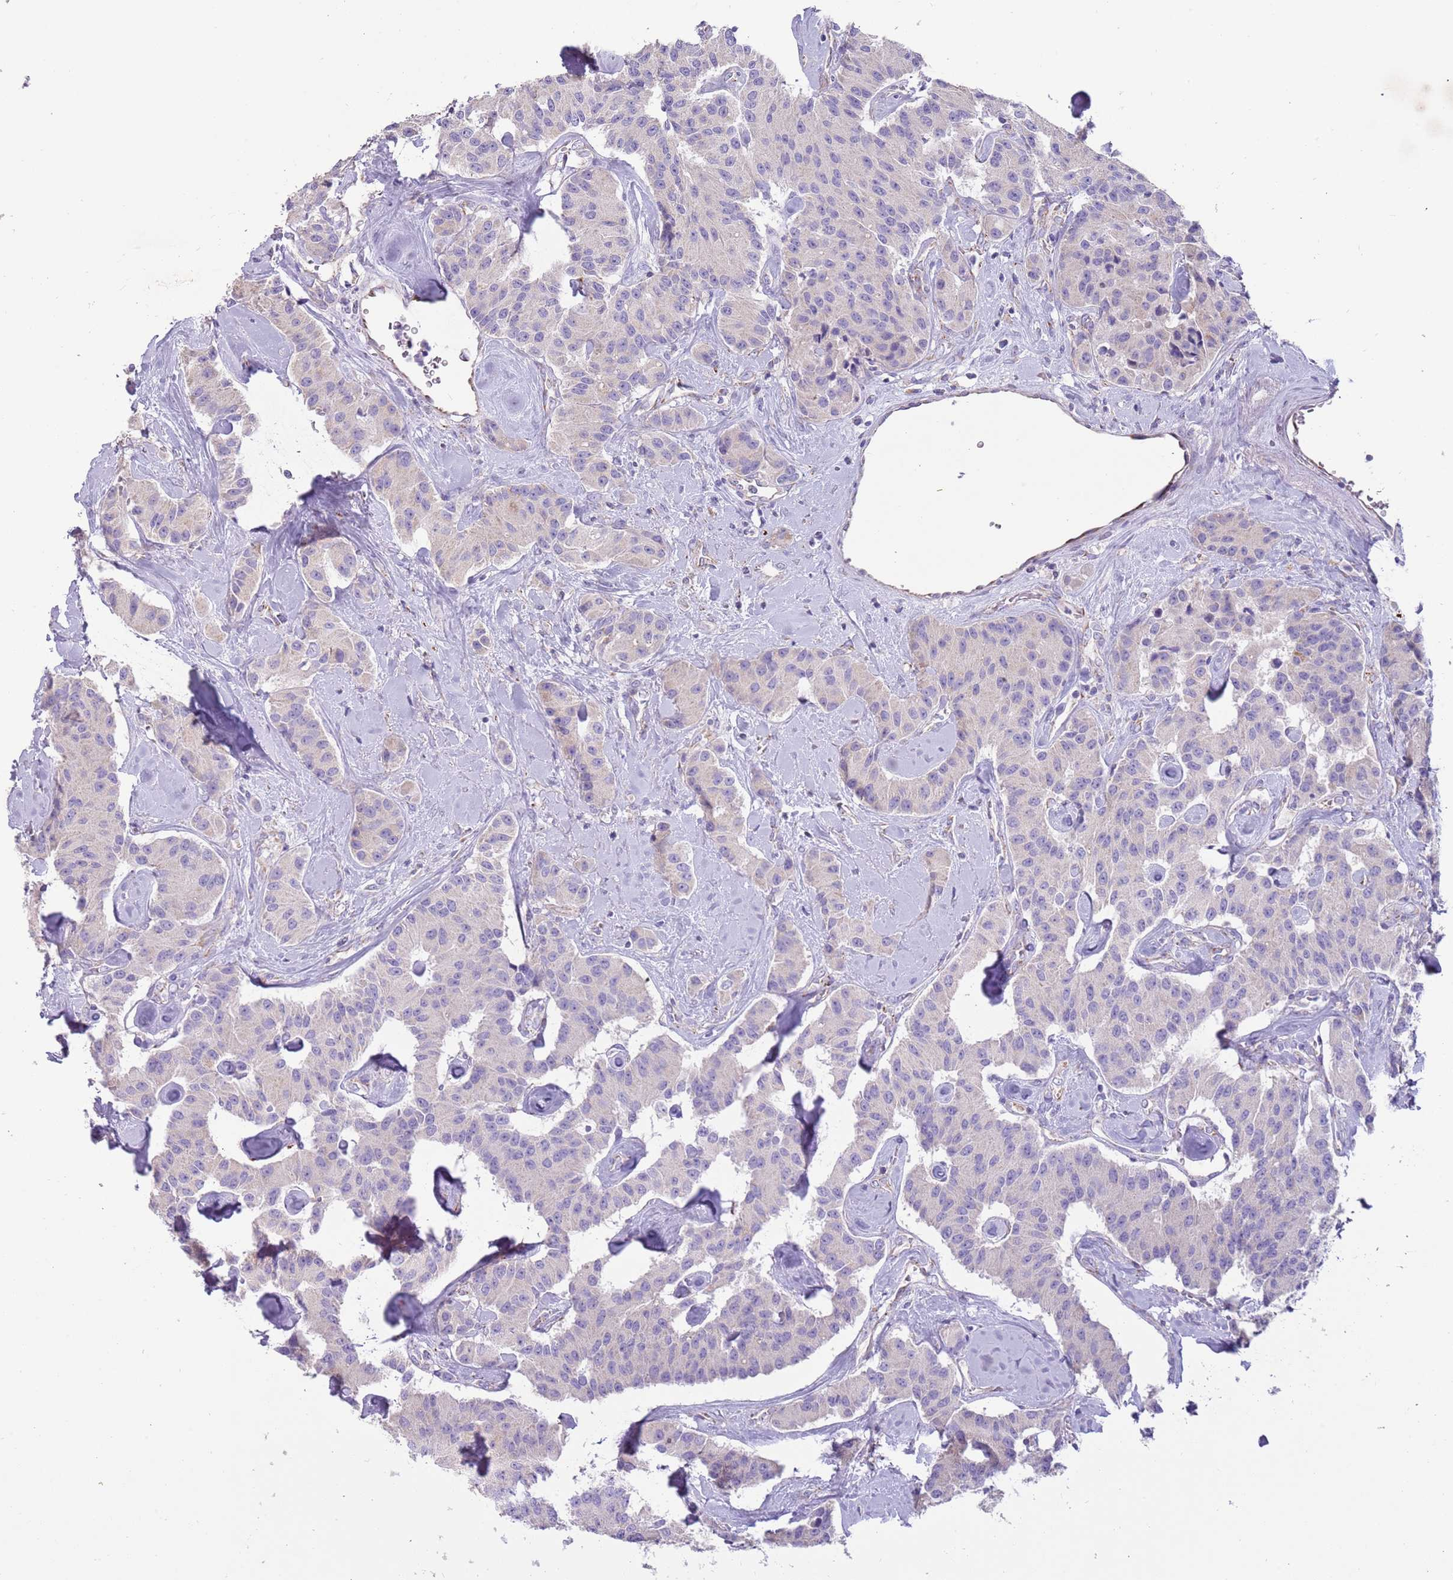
{"staining": {"intensity": "negative", "quantity": "none", "location": "none"}, "tissue": "carcinoid", "cell_type": "Tumor cells", "image_type": "cancer", "snomed": [{"axis": "morphology", "description": "Carcinoid, malignant, NOS"}, {"axis": "topography", "description": "Pancreas"}], "caption": "A high-resolution image shows IHC staining of malignant carcinoid, which displays no significant staining in tumor cells.", "gene": "RNF222", "patient": {"sex": "male", "age": 41}}